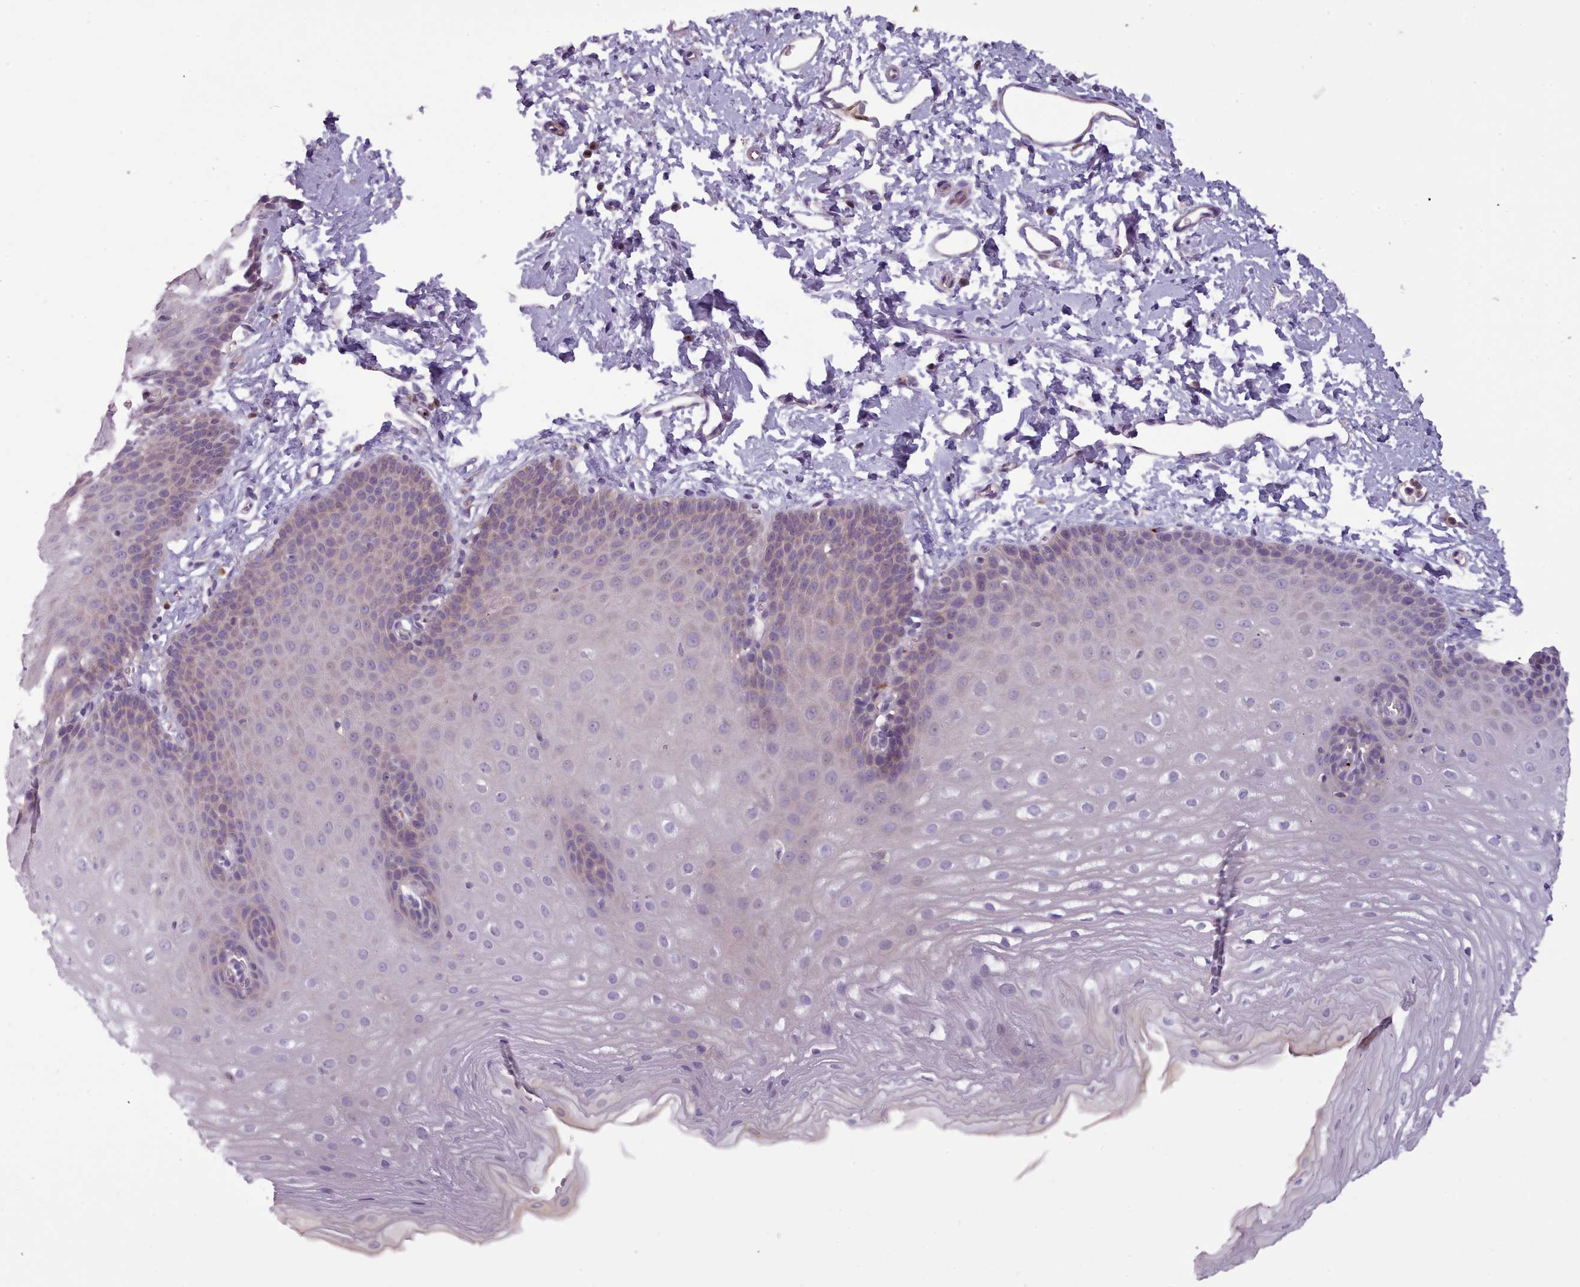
{"staining": {"intensity": "weak", "quantity": "<25%", "location": "nuclear"}, "tissue": "esophagus", "cell_type": "Squamous epithelial cells", "image_type": "normal", "snomed": [{"axis": "morphology", "description": "Normal tissue, NOS"}, {"axis": "topography", "description": "Esophagus"}], "caption": "This is a histopathology image of IHC staining of unremarkable esophagus, which shows no staining in squamous epithelial cells. (DAB (3,3'-diaminobenzidine) immunohistochemistry (IHC), high magnification).", "gene": "NDST2", "patient": {"sex": "male", "age": 70}}